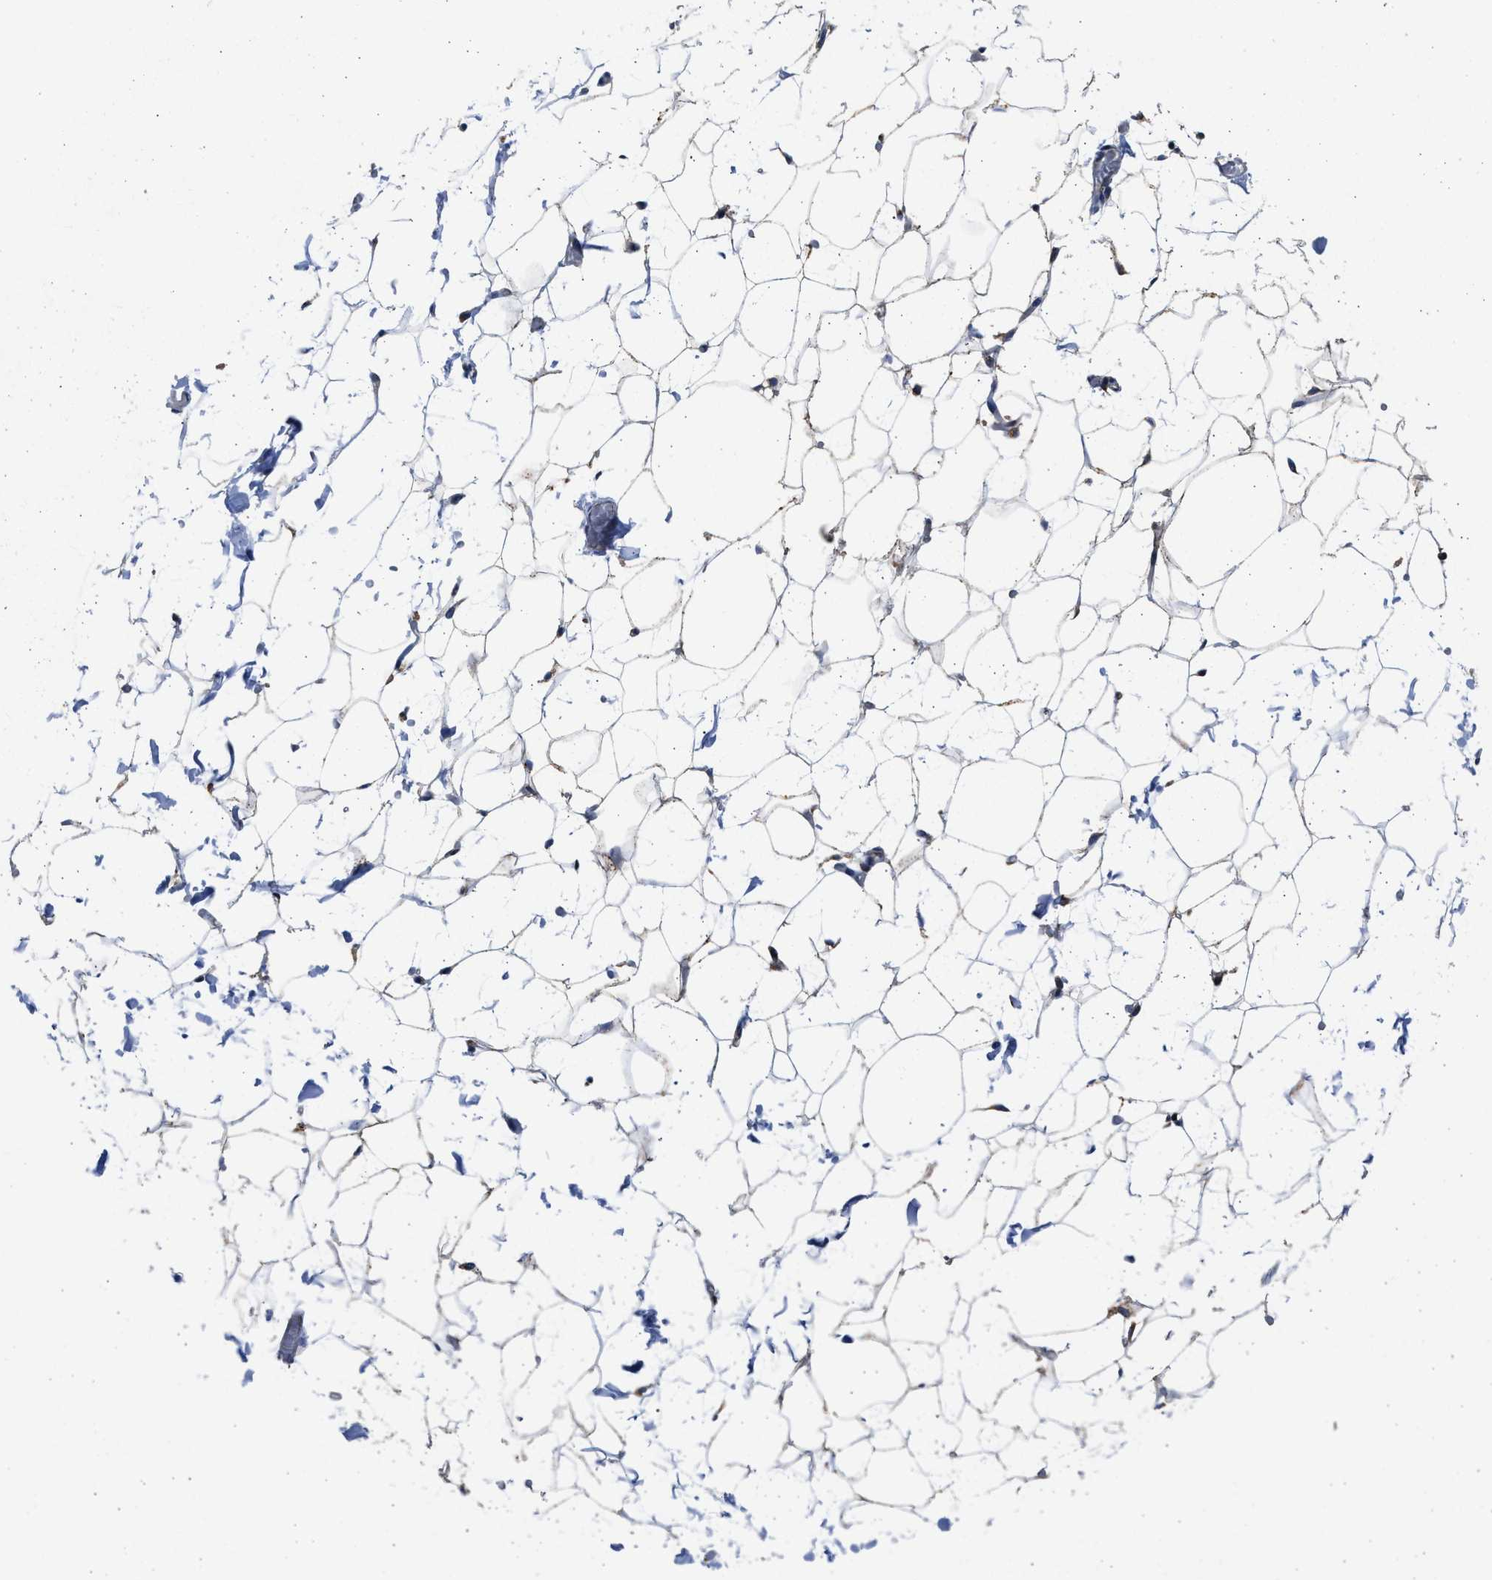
{"staining": {"intensity": "weak", "quantity": "25%-75%", "location": "cytoplasmic/membranous"}, "tissue": "adipose tissue", "cell_type": "Adipocytes", "image_type": "normal", "snomed": [{"axis": "morphology", "description": "Normal tissue, NOS"}, {"axis": "topography", "description": "Breast"}, {"axis": "topography", "description": "Soft tissue"}], "caption": "Adipose tissue stained with DAB immunohistochemistry (IHC) shows low levels of weak cytoplasmic/membranous staining in about 25%-75% of adipocytes.", "gene": "PLD2", "patient": {"sex": "female", "age": 75}}